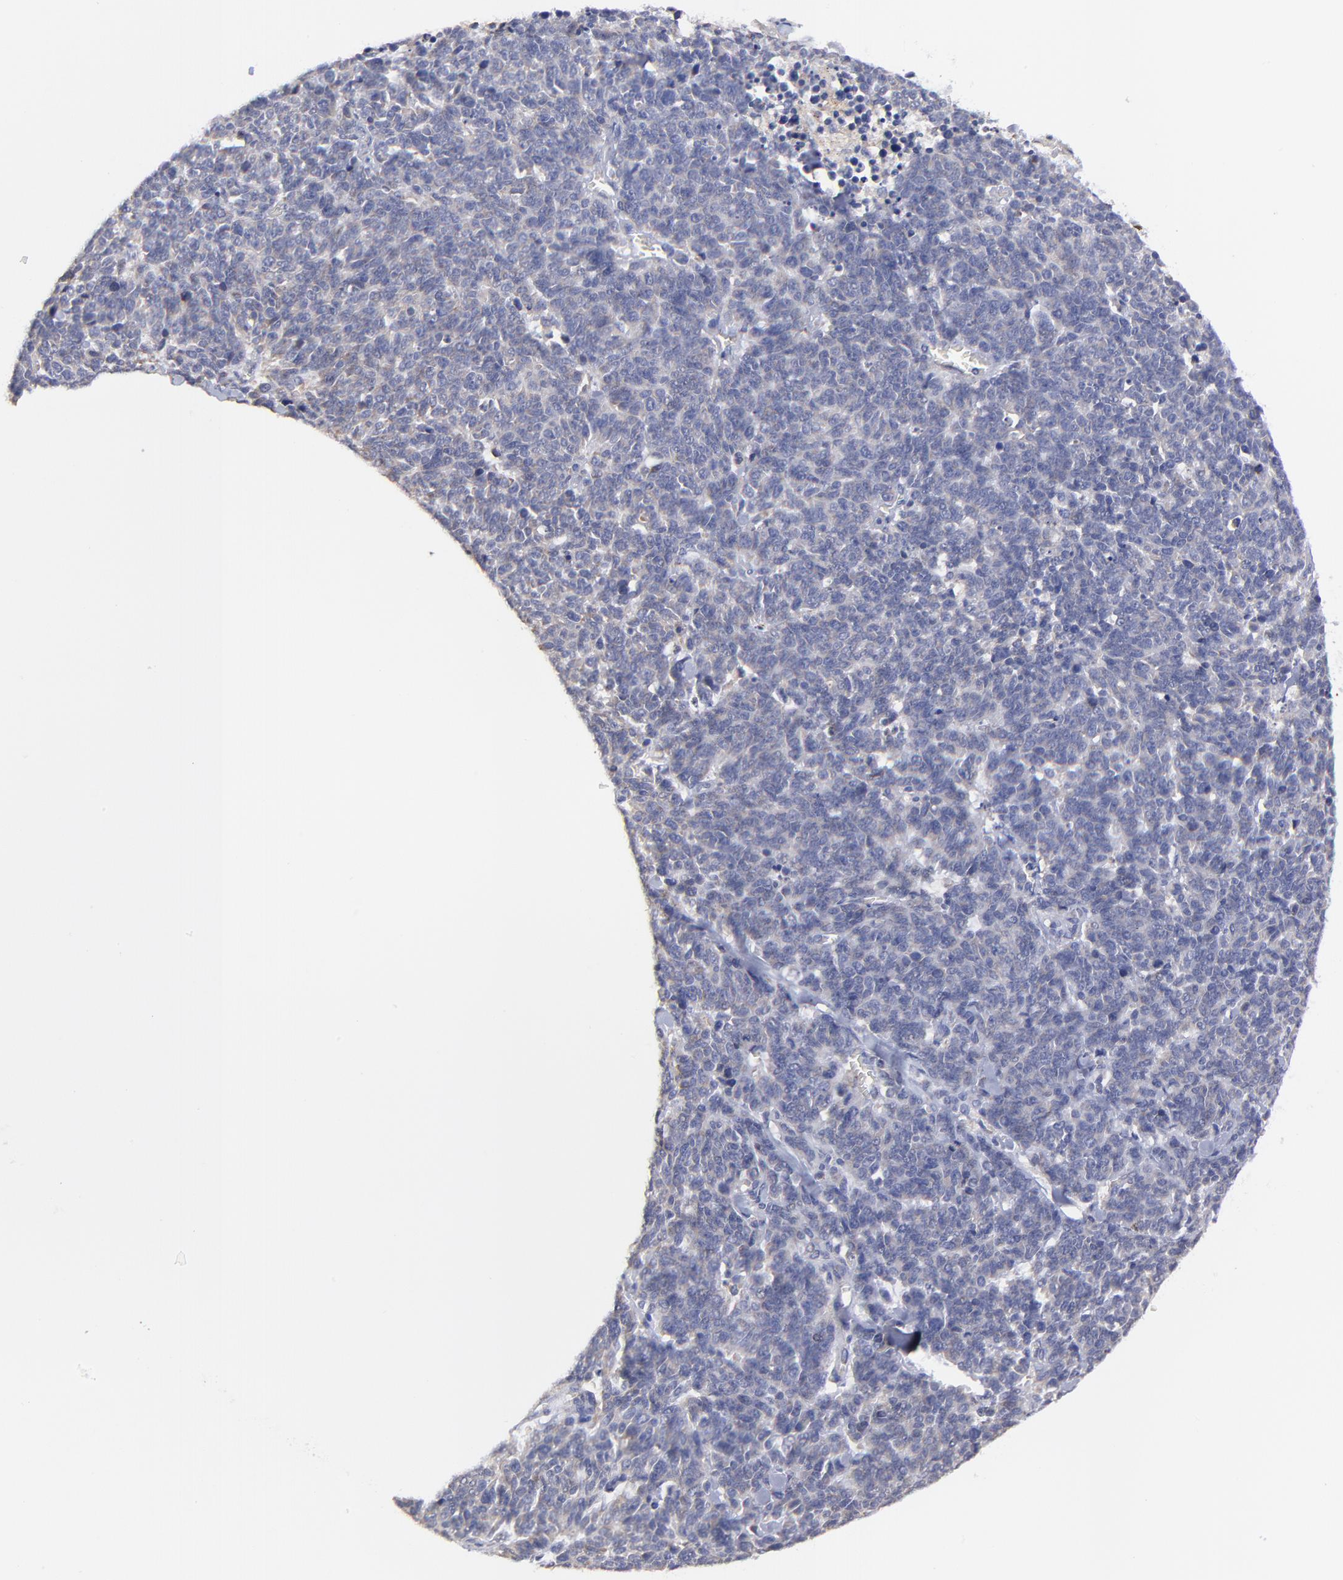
{"staining": {"intensity": "negative", "quantity": "none", "location": "none"}, "tissue": "lung cancer", "cell_type": "Tumor cells", "image_type": "cancer", "snomed": [{"axis": "morphology", "description": "Neoplasm, malignant, NOS"}, {"axis": "topography", "description": "Lung"}], "caption": "This is an IHC photomicrograph of human lung cancer (neoplasm (malignant)). There is no staining in tumor cells.", "gene": "GCSAM", "patient": {"sex": "female", "age": 58}}